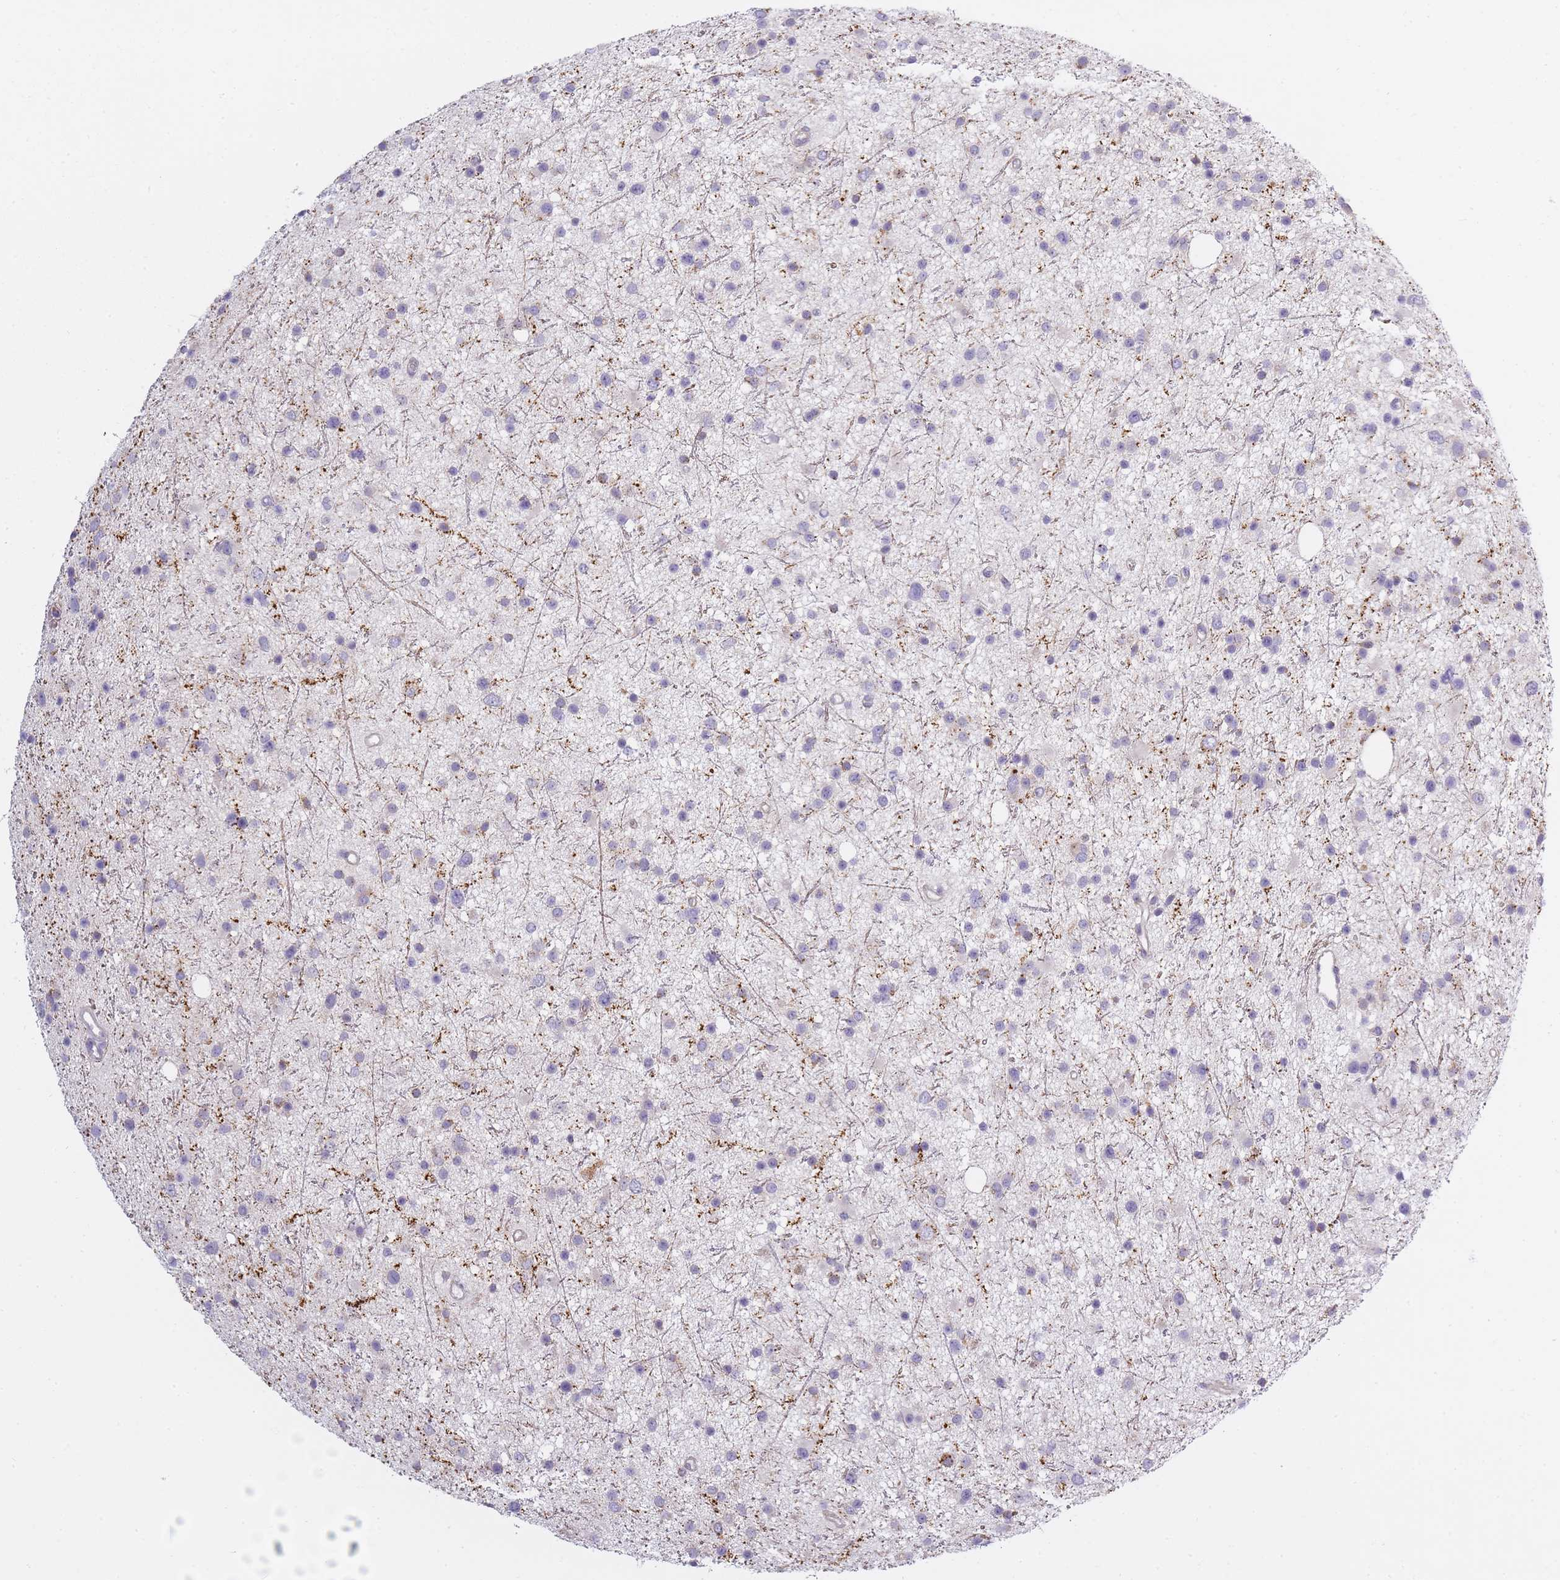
{"staining": {"intensity": "negative", "quantity": "none", "location": "none"}, "tissue": "glioma", "cell_type": "Tumor cells", "image_type": "cancer", "snomed": [{"axis": "morphology", "description": "Glioma, malignant, Low grade"}, {"axis": "topography", "description": "Cerebral cortex"}], "caption": "High power microscopy photomicrograph of an immunohistochemistry photomicrograph of glioma, revealing no significant expression in tumor cells. (DAB (3,3'-diaminobenzidine) immunohistochemistry (IHC) visualized using brightfield microscopy, high magnification).", "gene": "AP3M2", "patient": {"sex": "female", "age": 39}}